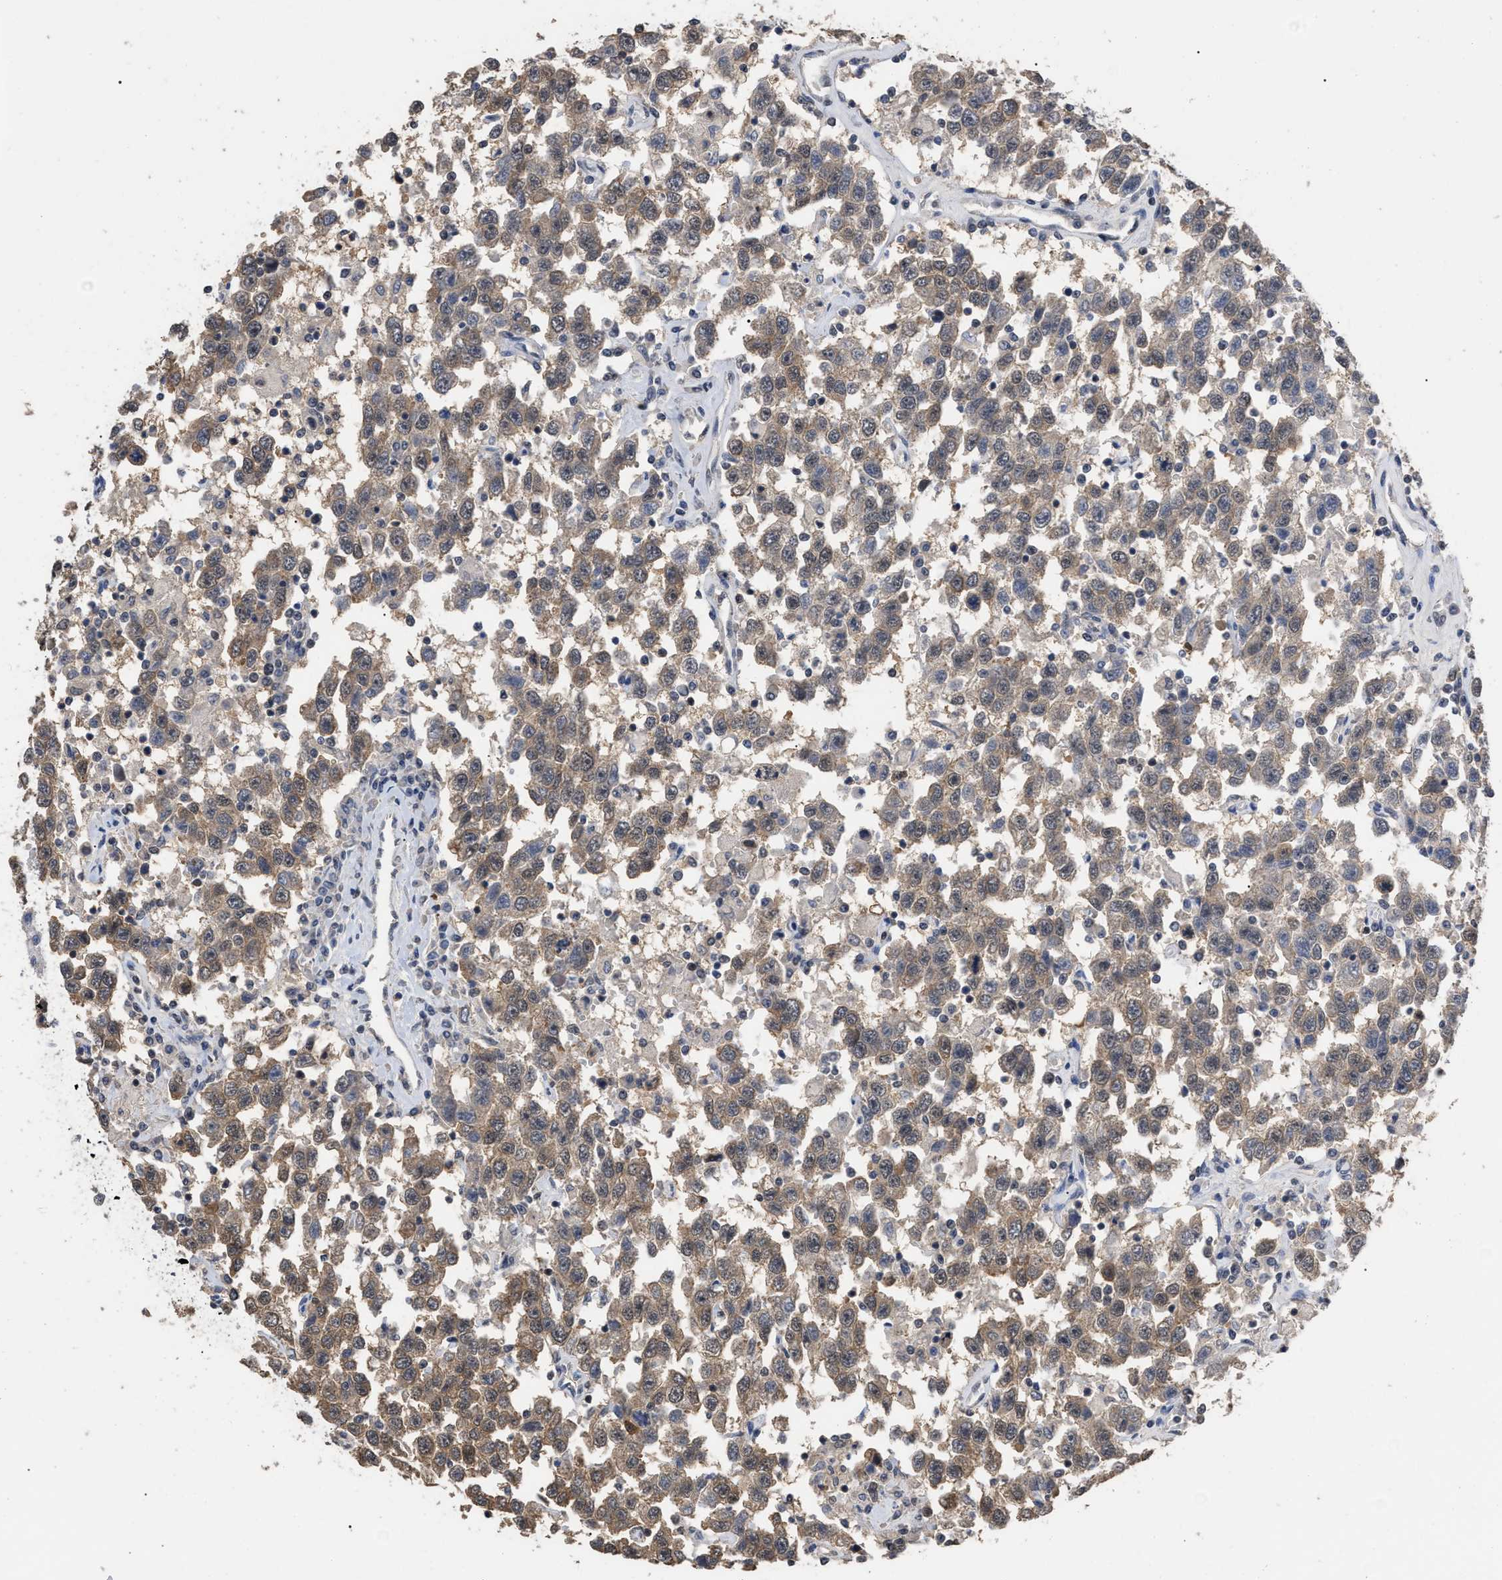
{"staining": {"intensity": "moderate", "quantity": ">75%", "location": "cytoplasmic/membranous"}, "tissue": "testis cancer", "cell_type": "Tumor cells", "image_type": "cancer", "snomed": [{"axis": "morphology", "description": "Seminoma, NOS"}, {"axis": "topography", "description": "Testis"}], "caption": "Immunohistochemistry staining of testis seminoma, which displays medium levels of moderate cytoplasmic/membranous positivity in approximately >75% of tumor cells indicating moderate cytoplasmic/membranous protein staining. The staining was performed using DAB (3,3'-diaminobenzidine) (brown) for protein detection and nuclei were counterstained in hematoxylin (blue).", "gene": "JAZF1", "patient": {"sex": "male", "age": 41}}